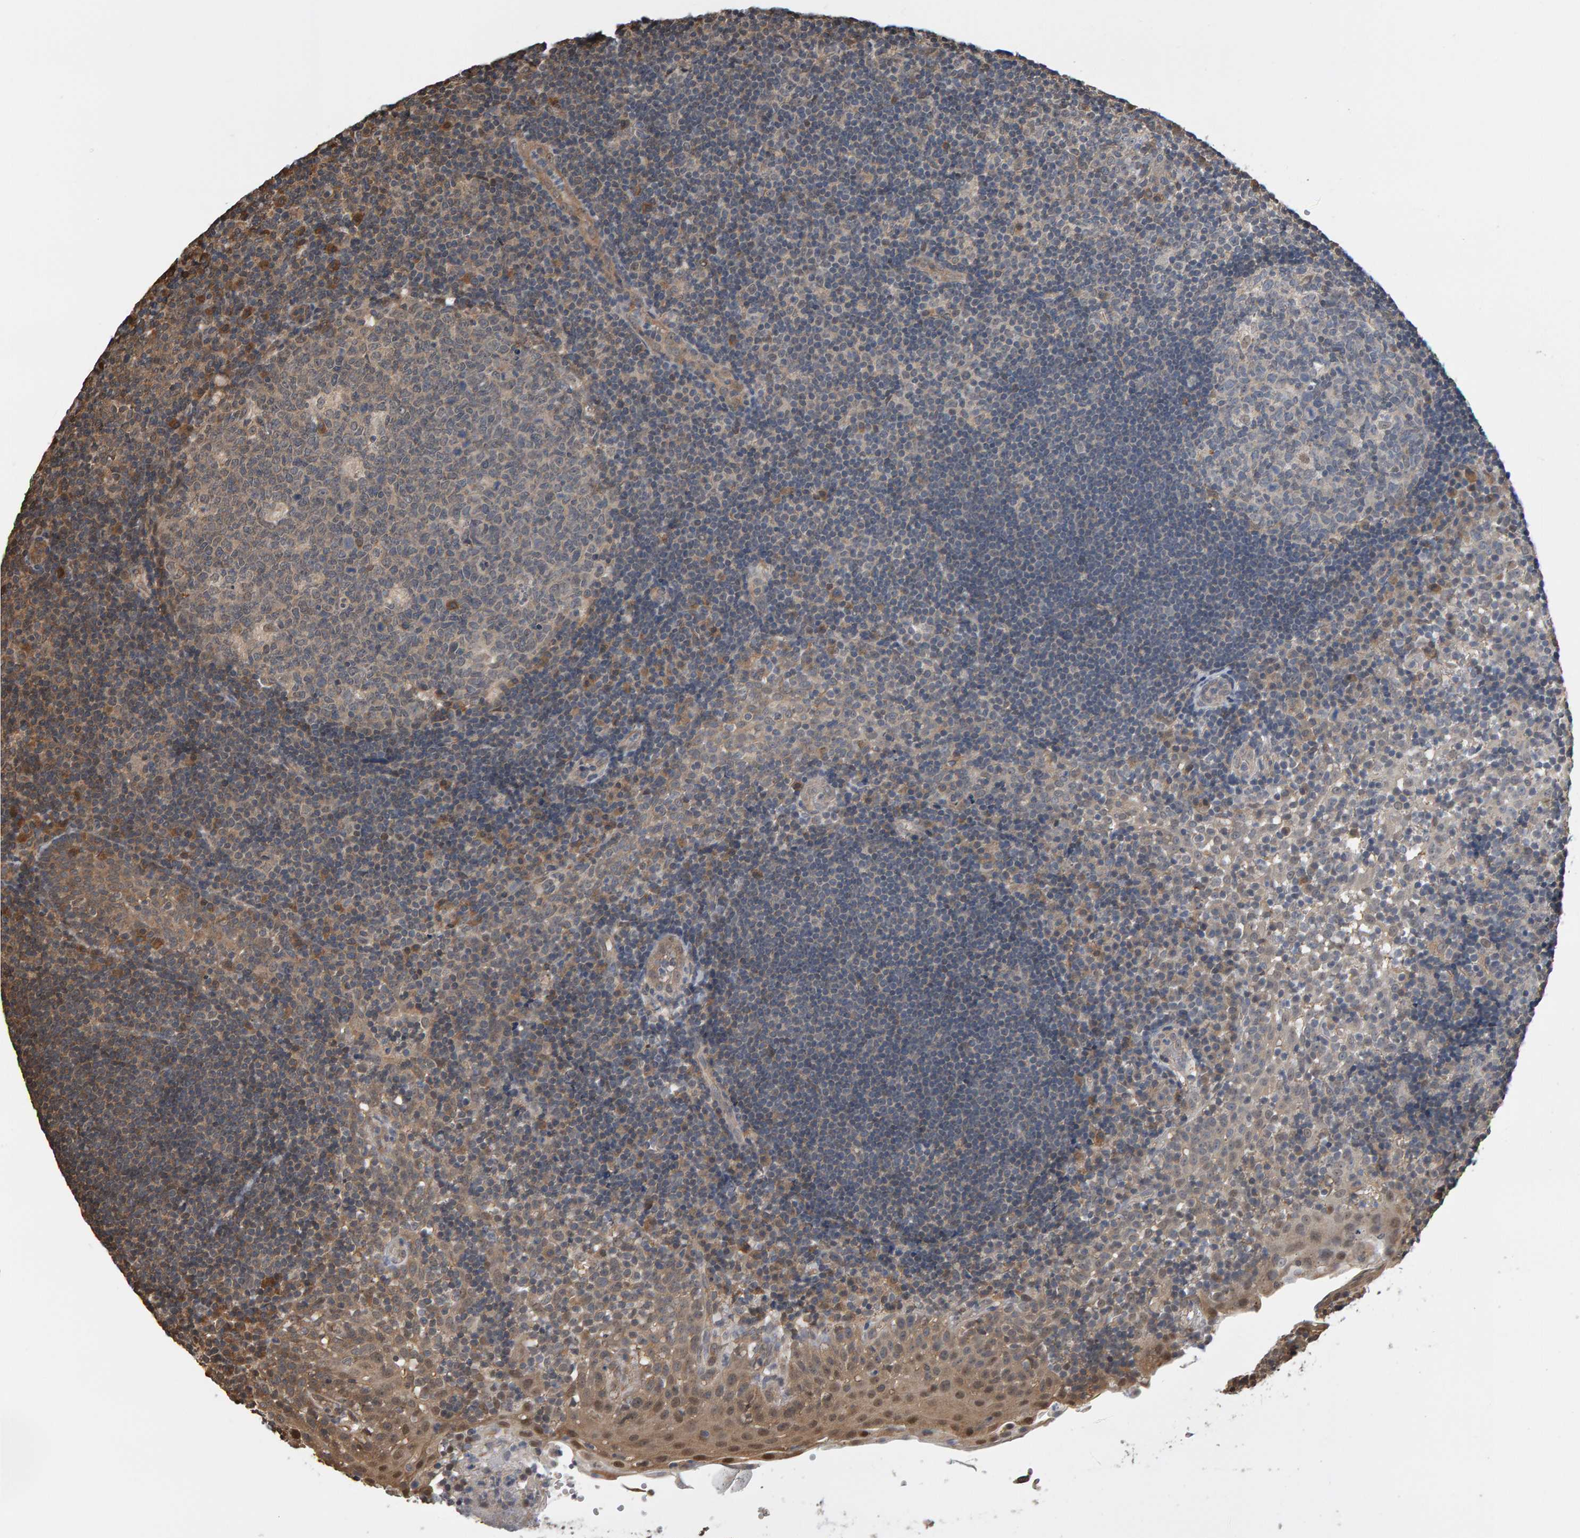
{"staining": {"intensity": "moderate", "quantity": "<25%", "location": "cytoplasmic/membranous"}, "tissue": "tonsil", "cell_type": "Germinal center cells", "image_type": "normal", "snomed": [{"axis": "morphology", "description": "Normal tissue, NOS"}, {"axis": "topography", "description": "Tonsil"}], "caption": "Moderate cytoplasmic/membranous staining for a protein is identified in about <25% of germinal center cells of normal tonsil using immunohistochemistry (IHC).", "gene": "COASY", "patient": {"sex": "female", "age": 40}}